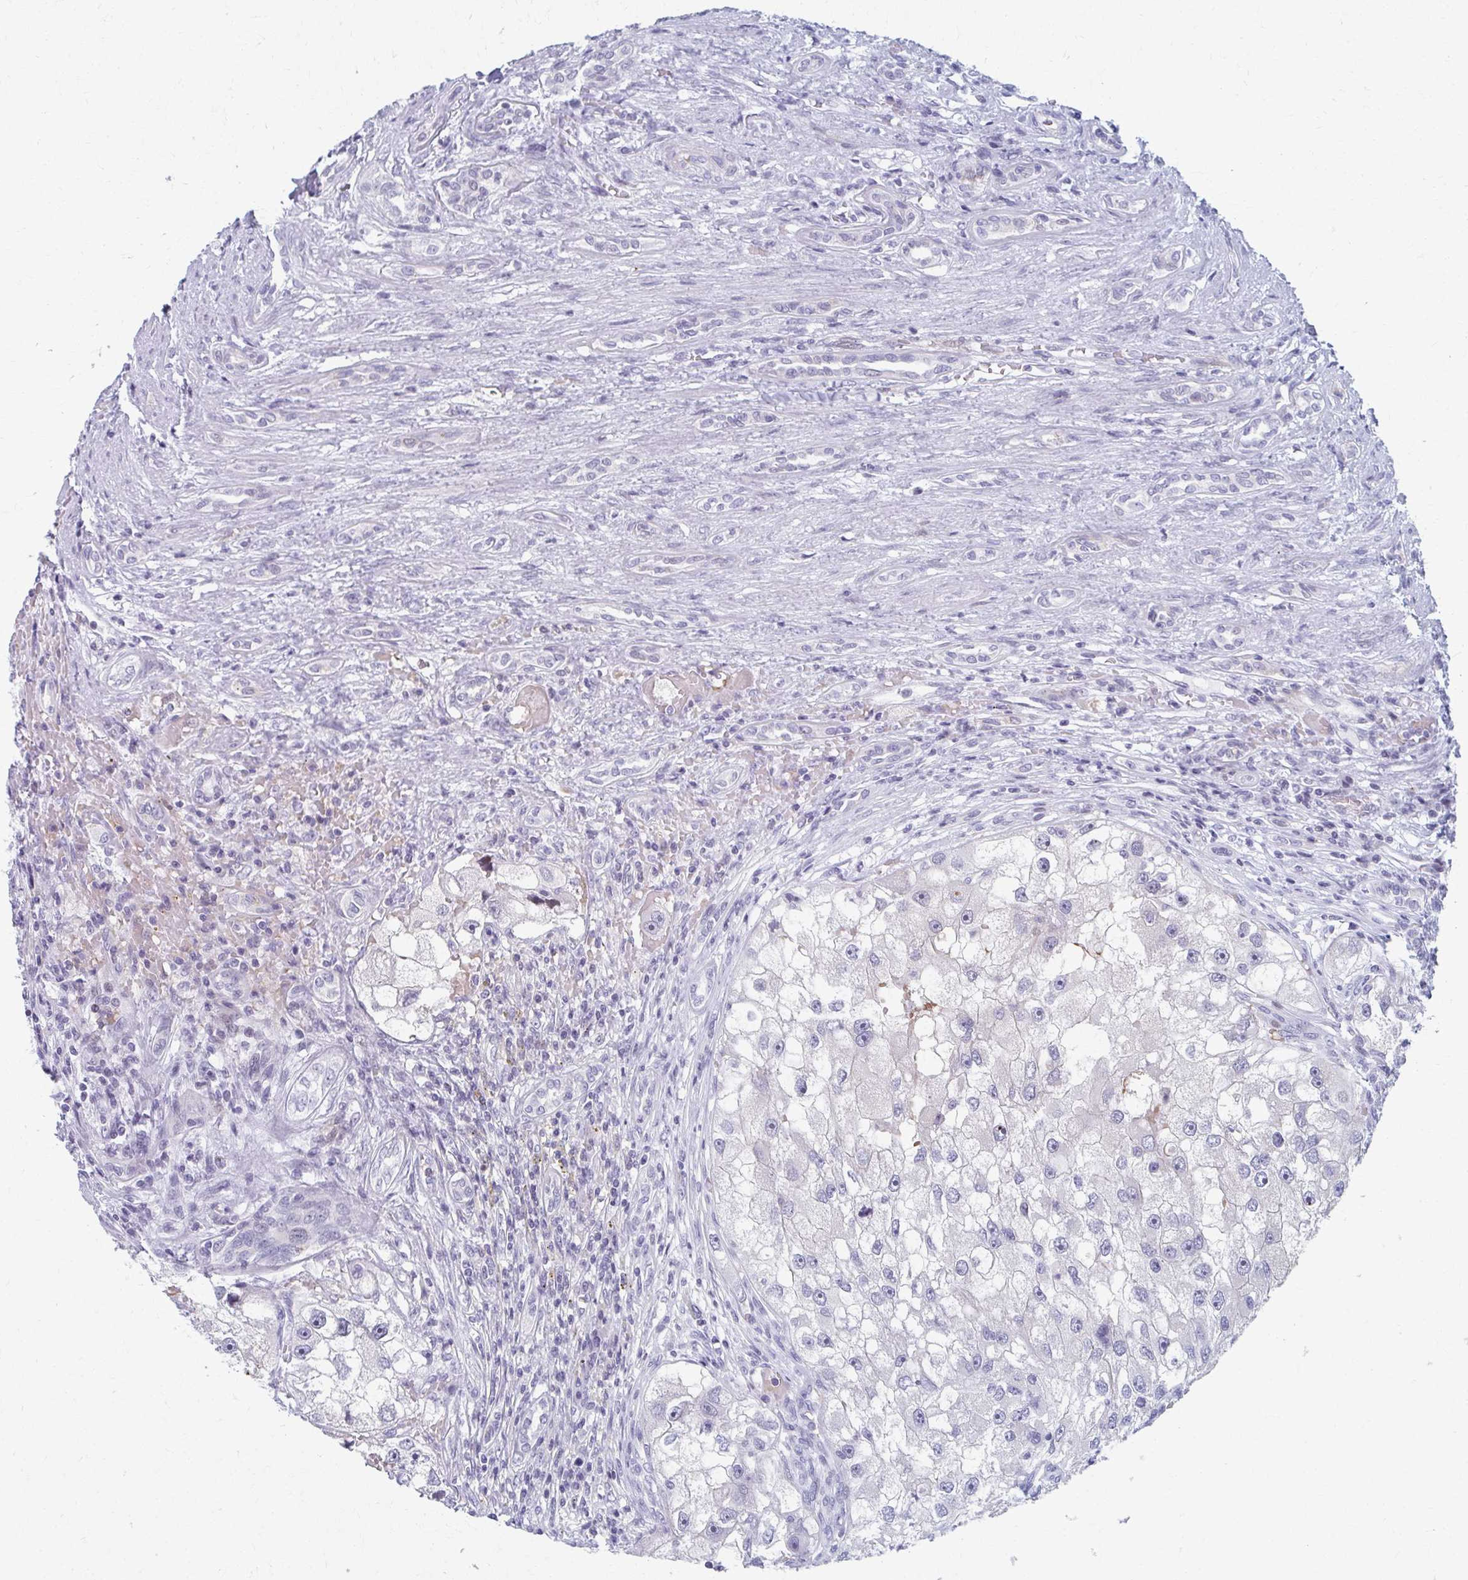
{"staining": {"intensity": "negative", "quantity": "none", "location": "none"}, "tissue": "renal cancer", "cell_type": "Tumor cells", "image_type": "cancer", "snomed": [{"axis": "morphology", "description": "Adenocarcinoma, NOS"}, {"axis": "topography", "description": "Kidney"}], "caption": "Renal cancer was stained to show a protein in brown. There is no significant positivity in tumor cells.", "gene": "ABHD16B", "patient": {"sex": "male", "age": 63}}